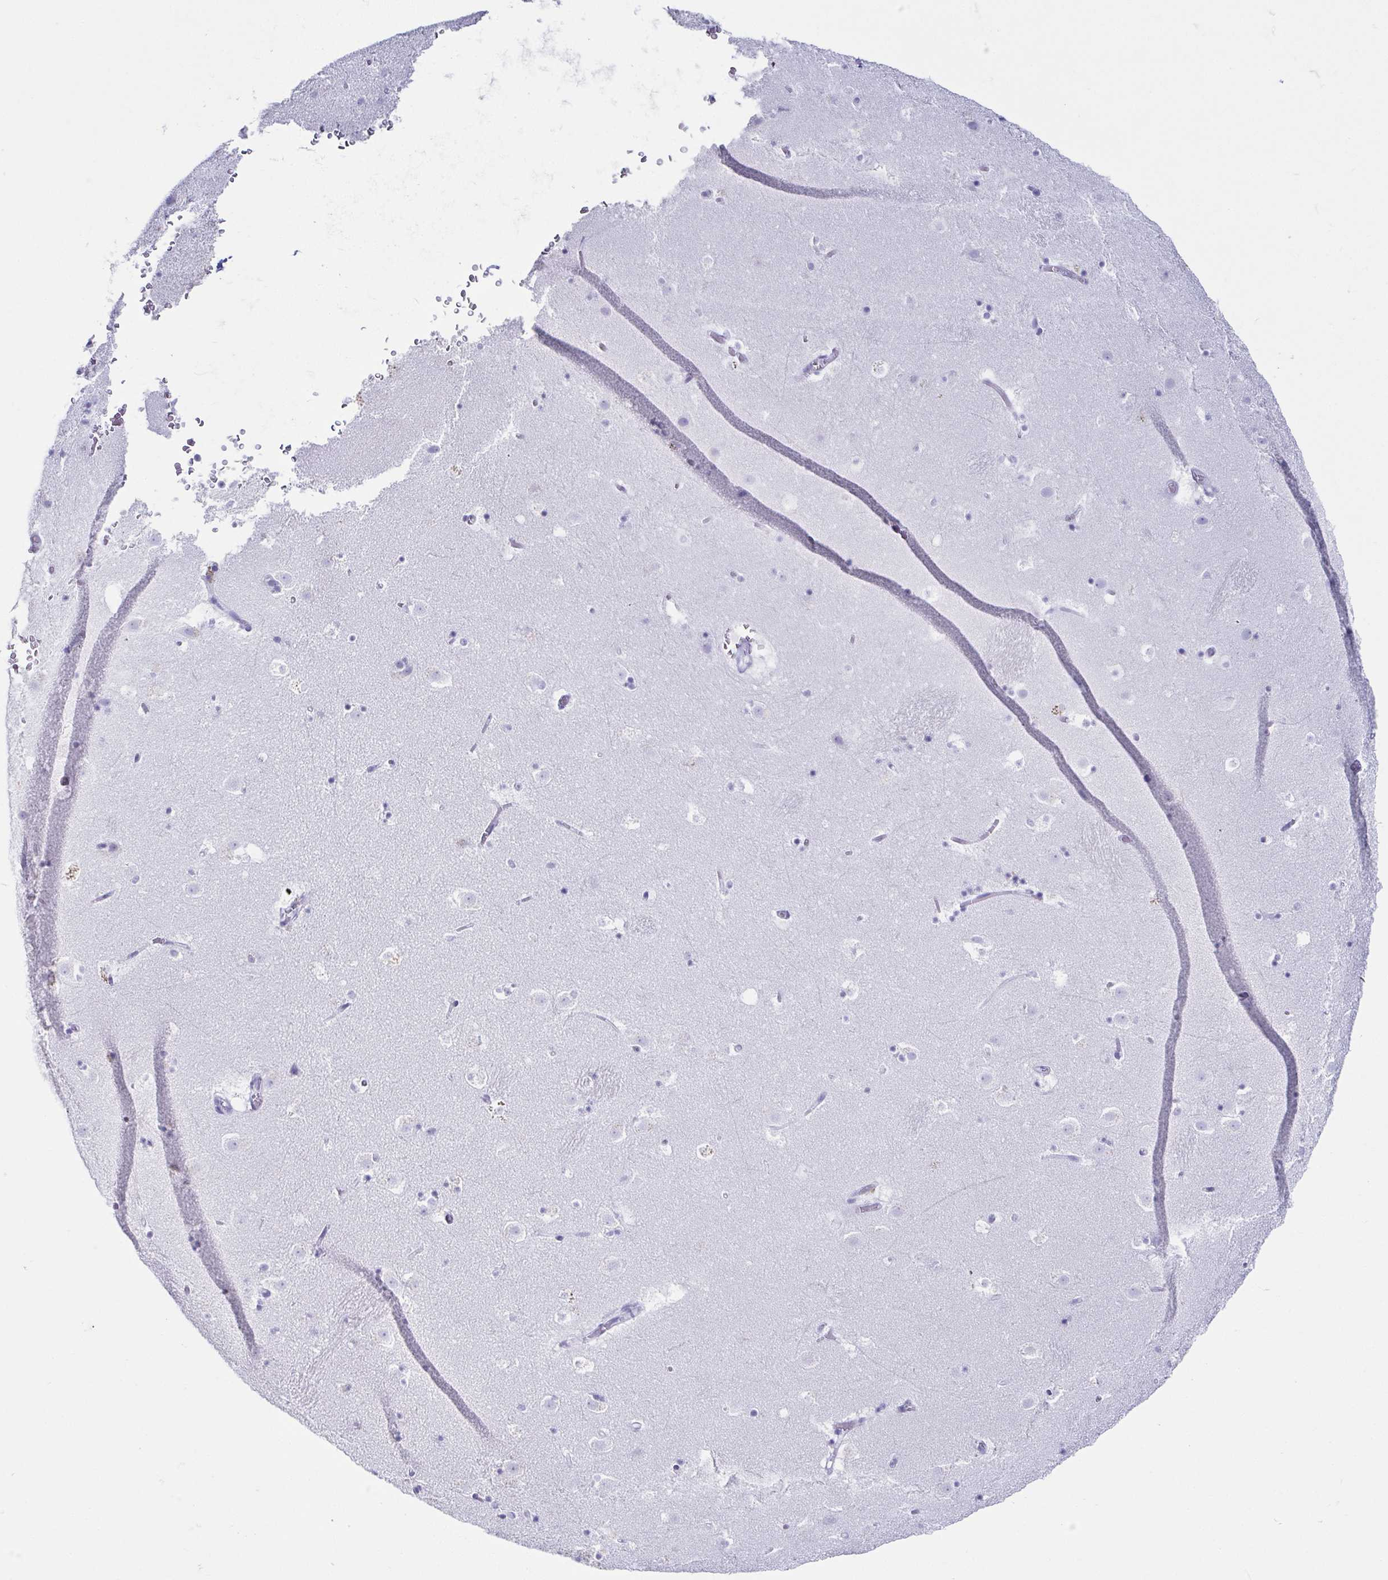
{"staining": {"intensity": "negative", "quantity": "none", "location": "none"}, "tissue": "caudate", "cell_type": "Glial cells", "image_type": "normal", "snomed": [{"axis": "morphology", "description": "Normal tissue, NOS"}, {"axis": "topography", "description": "Lateral ventricle wall"}], "caption": "A micrograph of human caudate is negative for staining in glial cells. (DAB (3,3'-diaminobenzidine) immunohistochemistry, high magnification).", "gene": "CD164L2", "patient": {"sex": "male", "age": 37}}